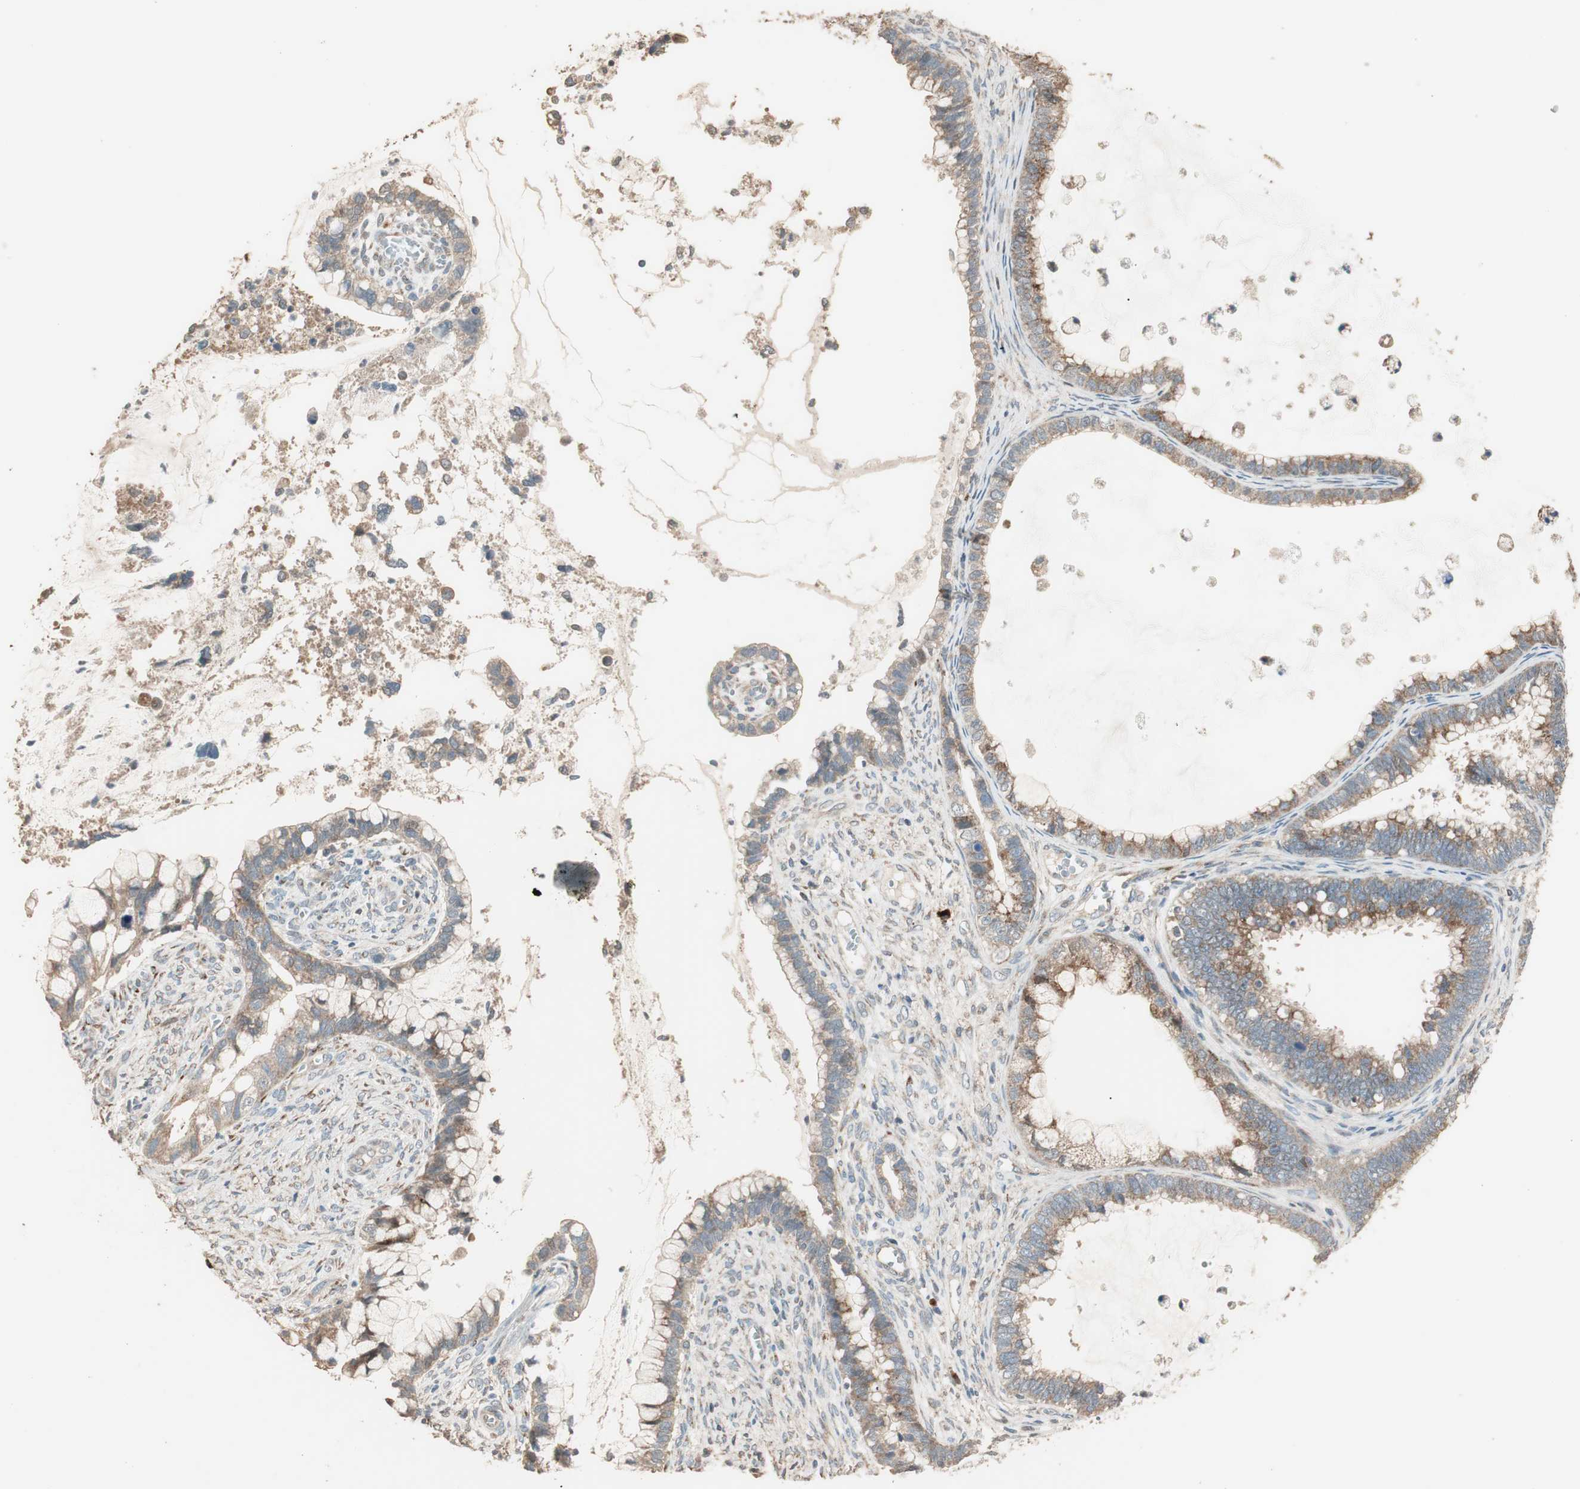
{"staining": {"intensity": "moderate", "quantity": ">75%", "location": "cytoplasmic/membranous"}, "tissue": "cervical cancer", "cell_type": "Tumor cells", "image_type": "cancer", "snomed": [{"axis": "morphology", "description": "Adenocarcinoma, NOS"}, {"axis": "topography", "description": "Cervix"}], "caption": "Tumor cells exhibit moderate cytoplasmic/membranous expression in about >75% of cells in cervical adenocarcinoma.", "gene": "RARRES1", "patient": {"sex": "female", "age": 44}}